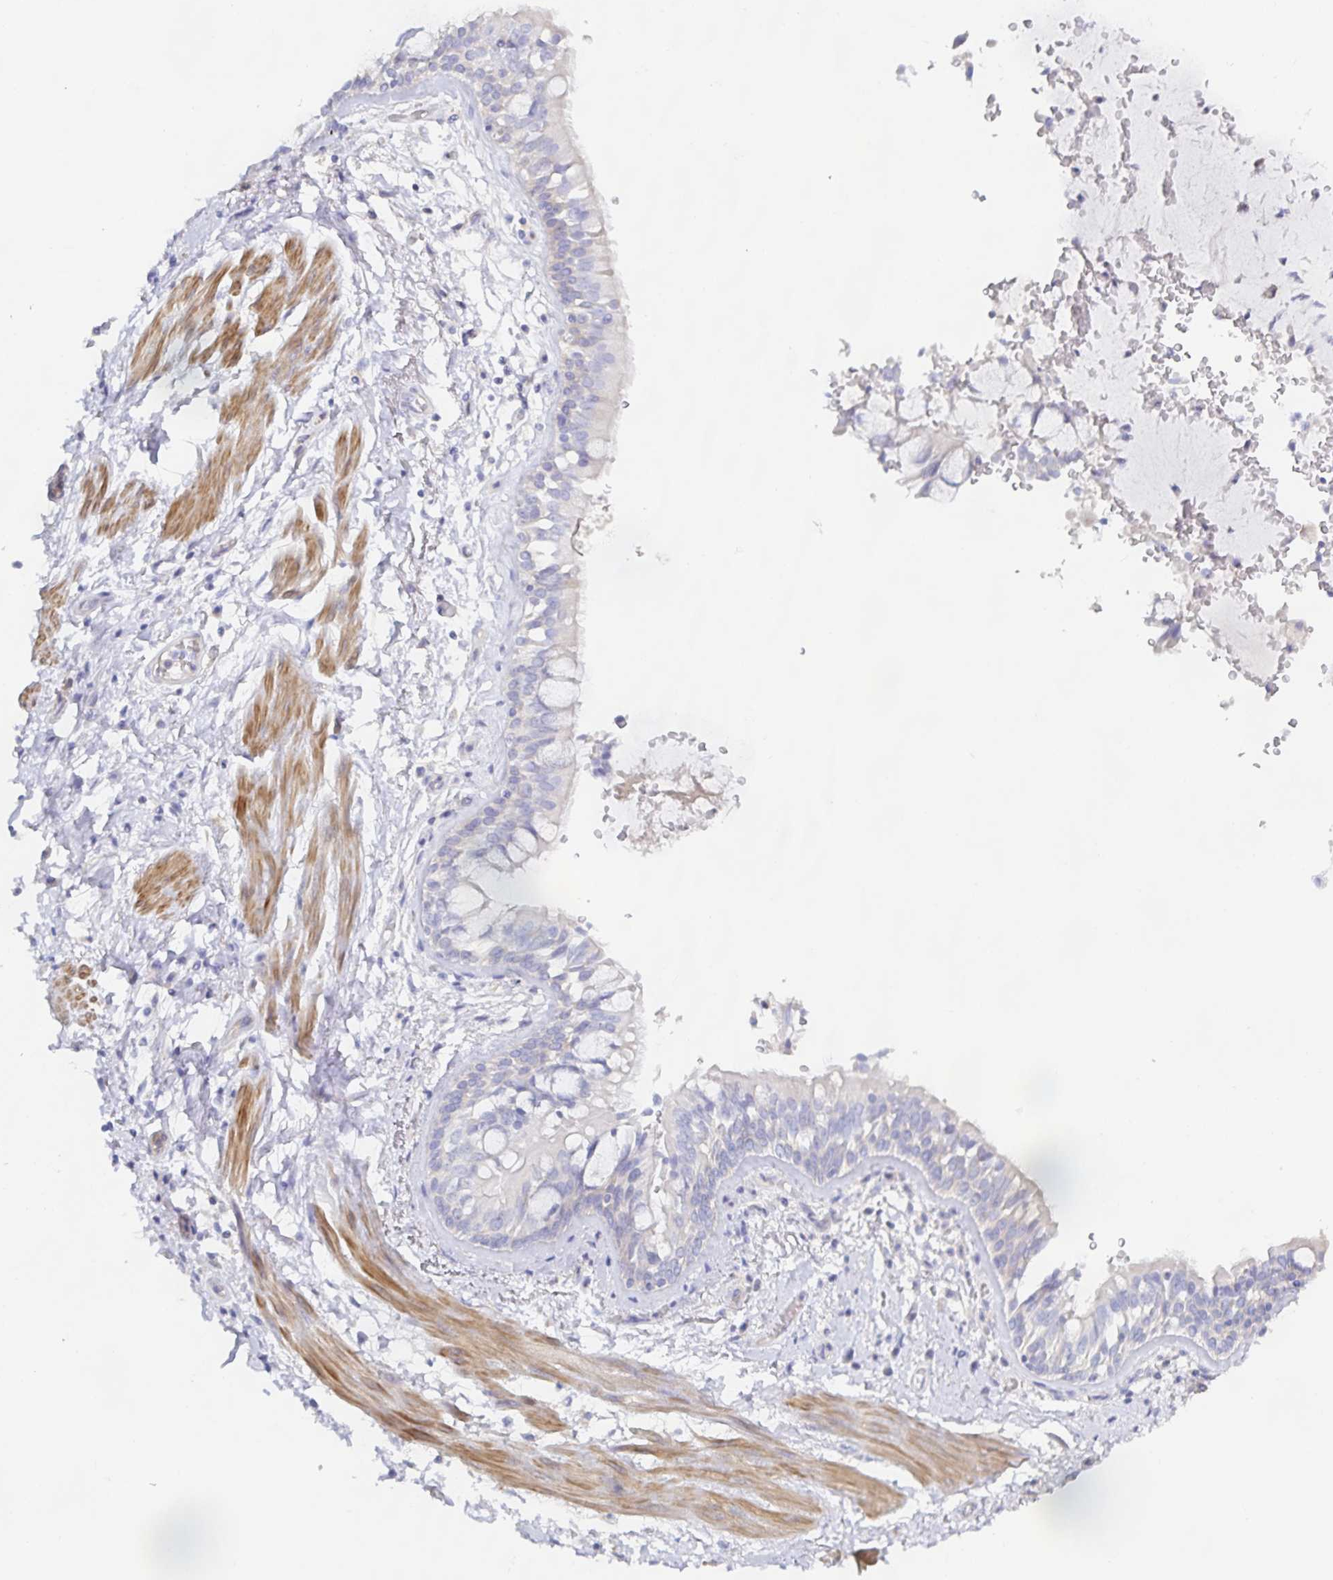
{"staining": {"intensity": "negative", "quantity": "none", "location": "none"}, "tissue": "adipose tissue", "cell_type": "Adipocytes", "image_type": "normal", "snomed": [{"axis": "morphology", "description": "Normal tissue, NOS"}, {"axis": "morphology", "description": "Degeneration, NOS"}, {"axis": "topography", "description": "Cartilage tissue"}, {"axis": "topography", "description": "Lung"}], "caption": "Immunohistochemistry of benign human adipose tissue reveals no expression in adipocytes. The staining was performed using DAB to visualize the protein expression in brown, while the nuclei were stained in blue with hematoxylin (Magnification: 20x).", "gene": "METTL22", "patient": {"sex": "female", "age": 61}}